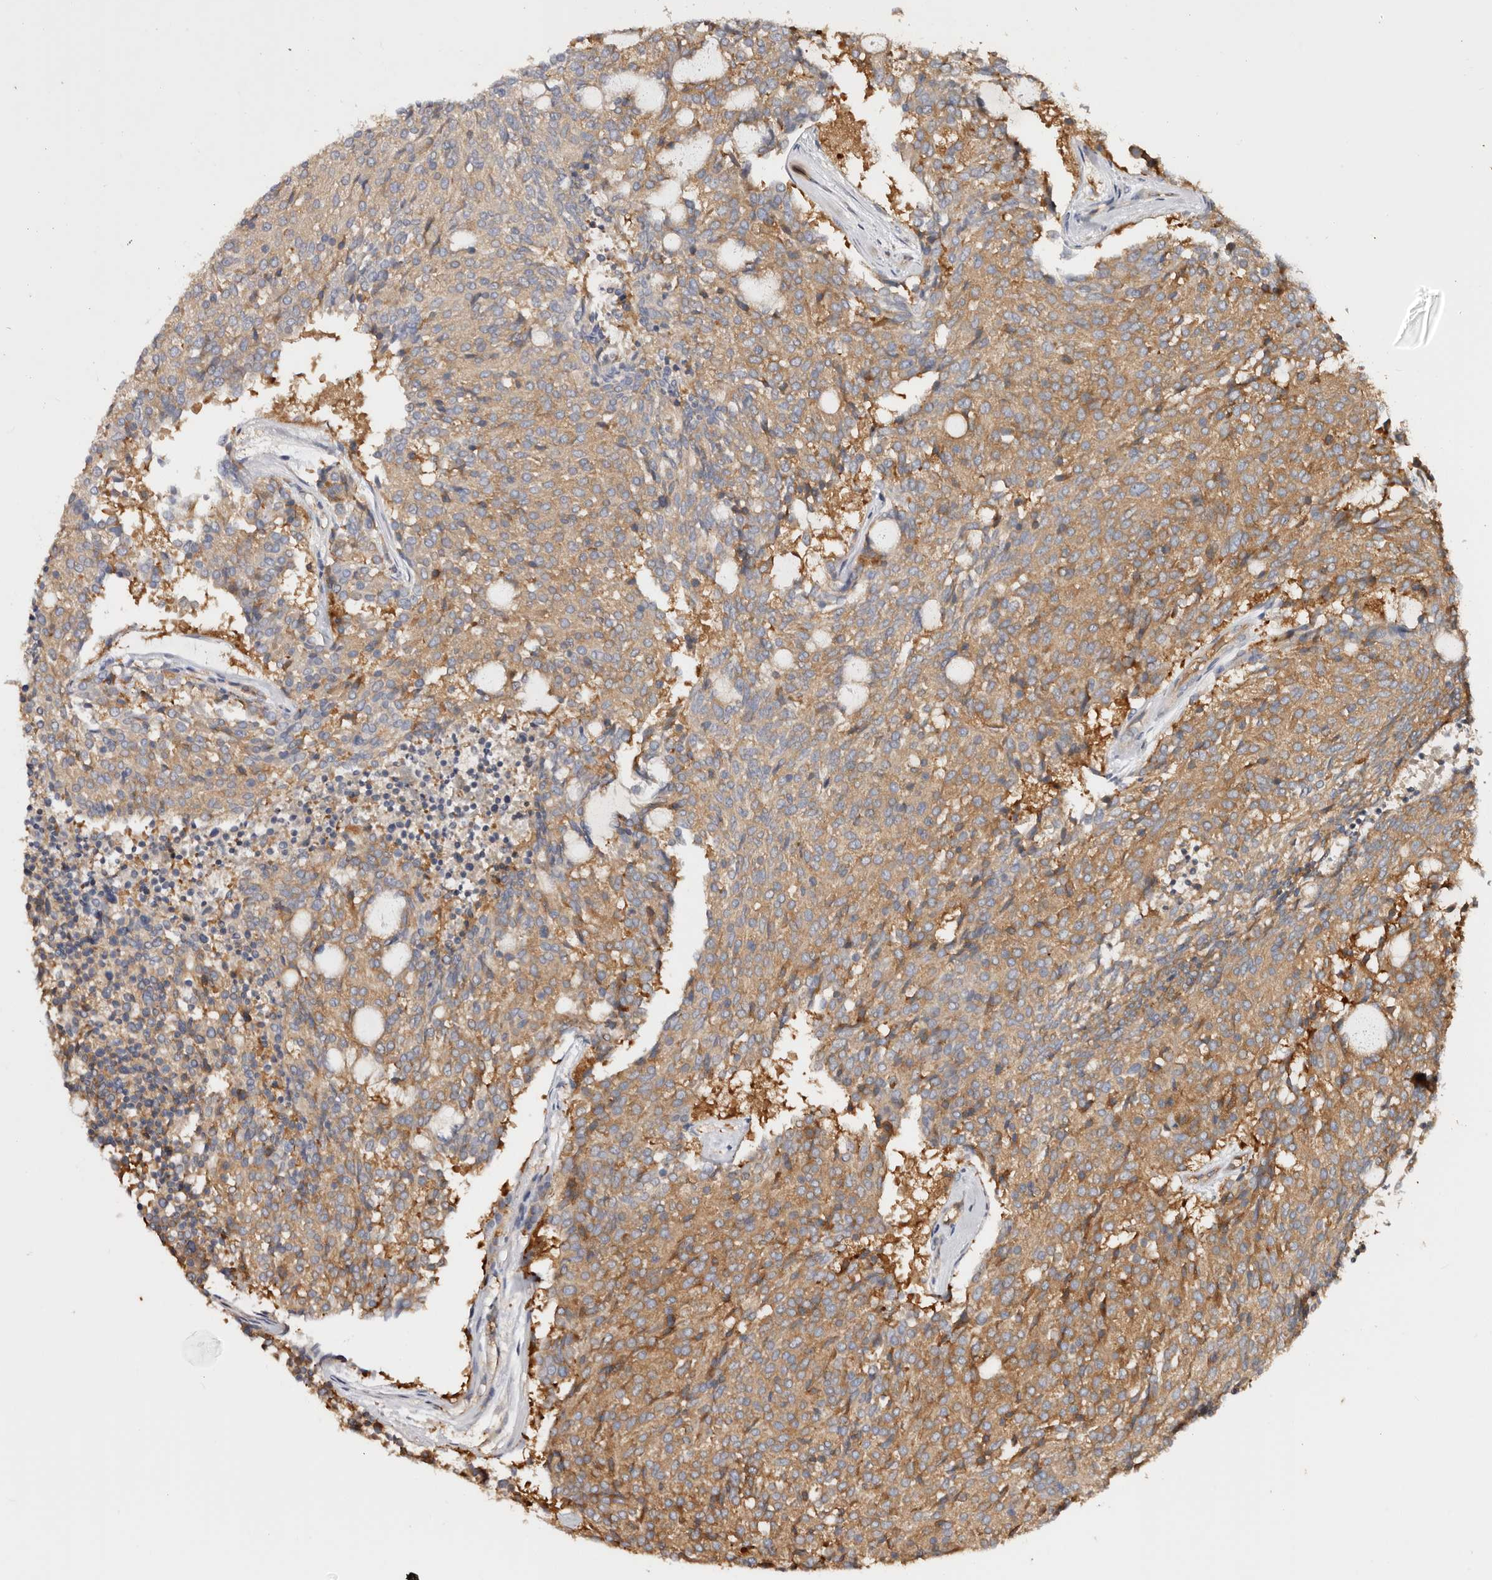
{"staining": {"intensity": "moderate", "quantity": ">75%", "location": "cytoplasmic/membranous"}, "tissue": "carcinoid", "cell_type": "Tumor cells", "image_type": "cancer", "snomed": [{"axis": "morphology", "description": "Carcinoid, malignant, NOS"}, {"axis": "topography", "description": "Pancreas"}], "caption": "Immunohistochemical staining of human carcinoid shows medium levels of moderate cytoplasmic/membranous protein staining in about >75% of tumor cells.", "gene": "EPRS1", "patient": {"sex": "female", "age": 54}}